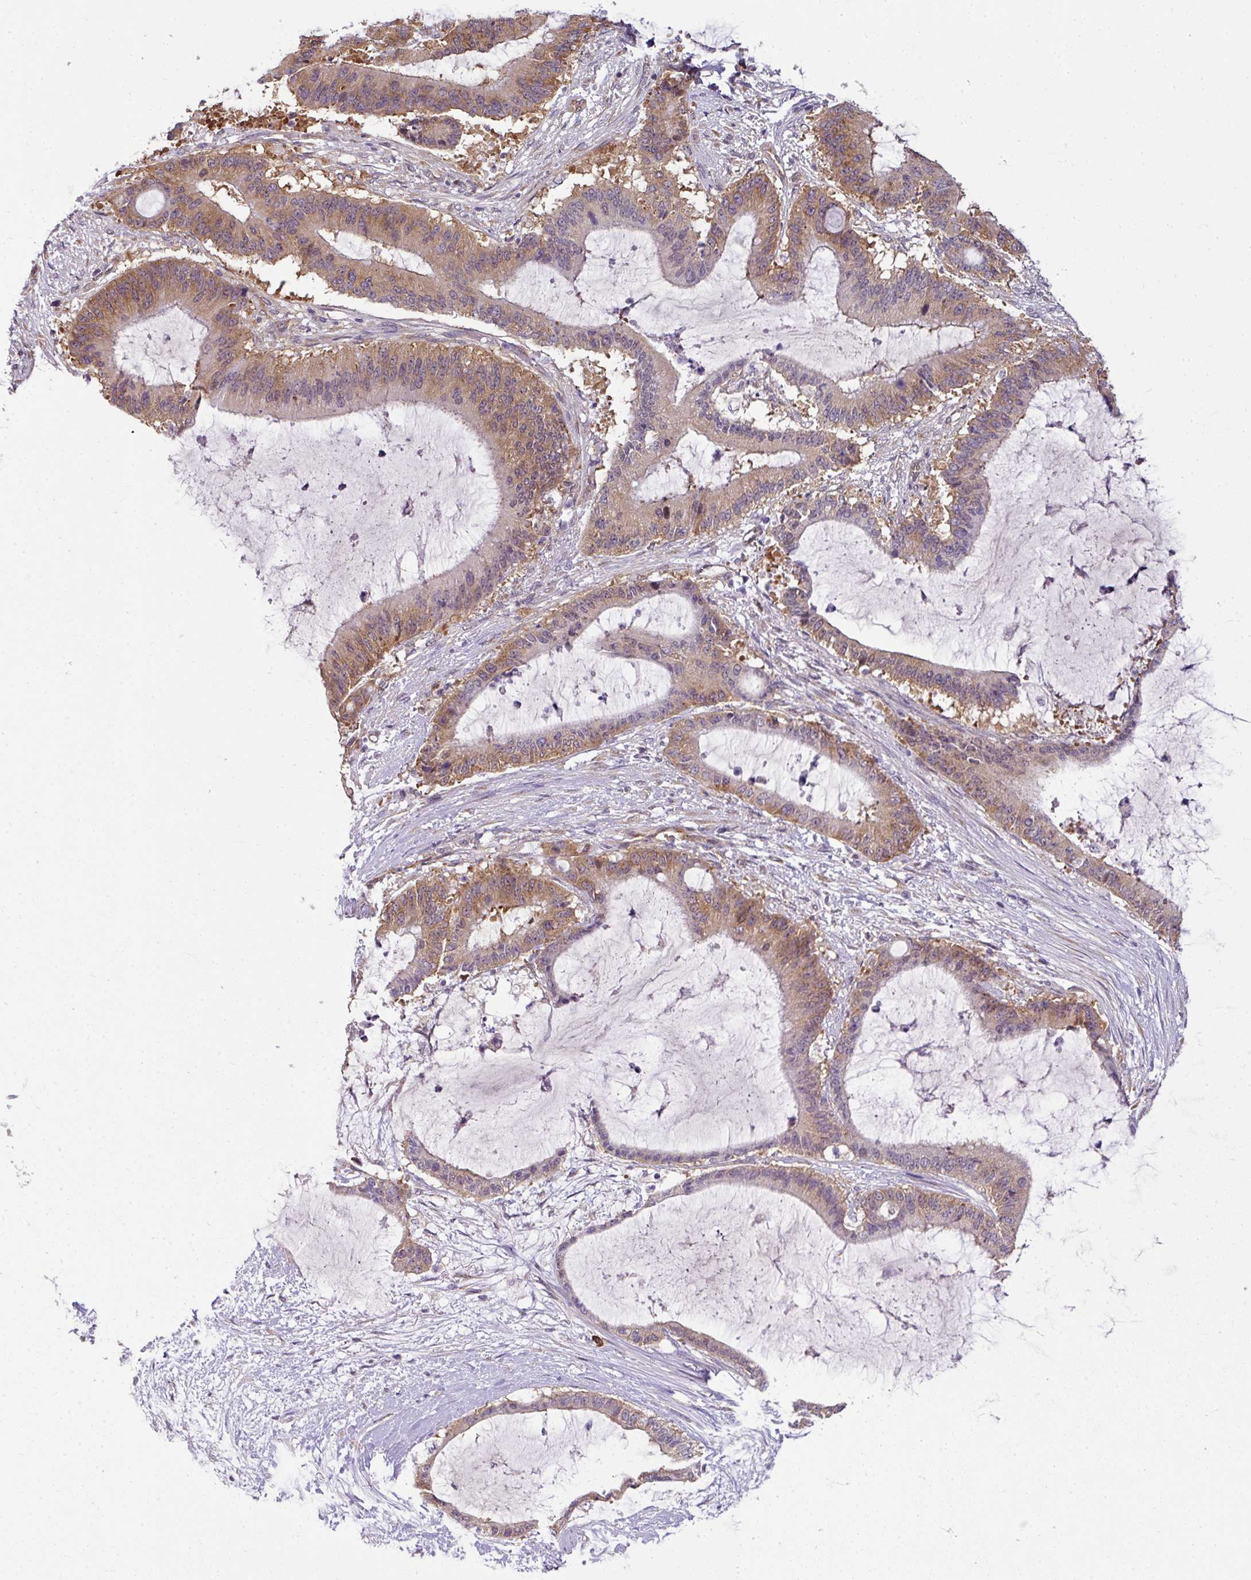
{"staining": {"intensity": "moderate", "quantity": "25%-75%", "location": "cytoplasmic/membranous"}, "tissue": "liver cancer", "cell_type": "Tumor cells", "image_type": "cancer", "snomed": [{"axis": "morphology", "description": "Normal tissue, NOS"}, {"axis": "morphology", "description": "Cholangiocarcinoma"}, {"axis": "topography", "description": "Liver"}, {"axis": "topography", "description": "Peripheral nerve tissue"}], "caption": "IHC histopathology image of neoplastic tissue: liver cholangiocarcinoma stained using immunohistochemistry shows medium levels of moderate protein expression localized specifically in the cytoplasmic/membranous of tumor cells, appearing as a cytoplasmic/membranous brown color.", "gene": "RBM4B", "patient": {"sex": "female", "age": 73}}